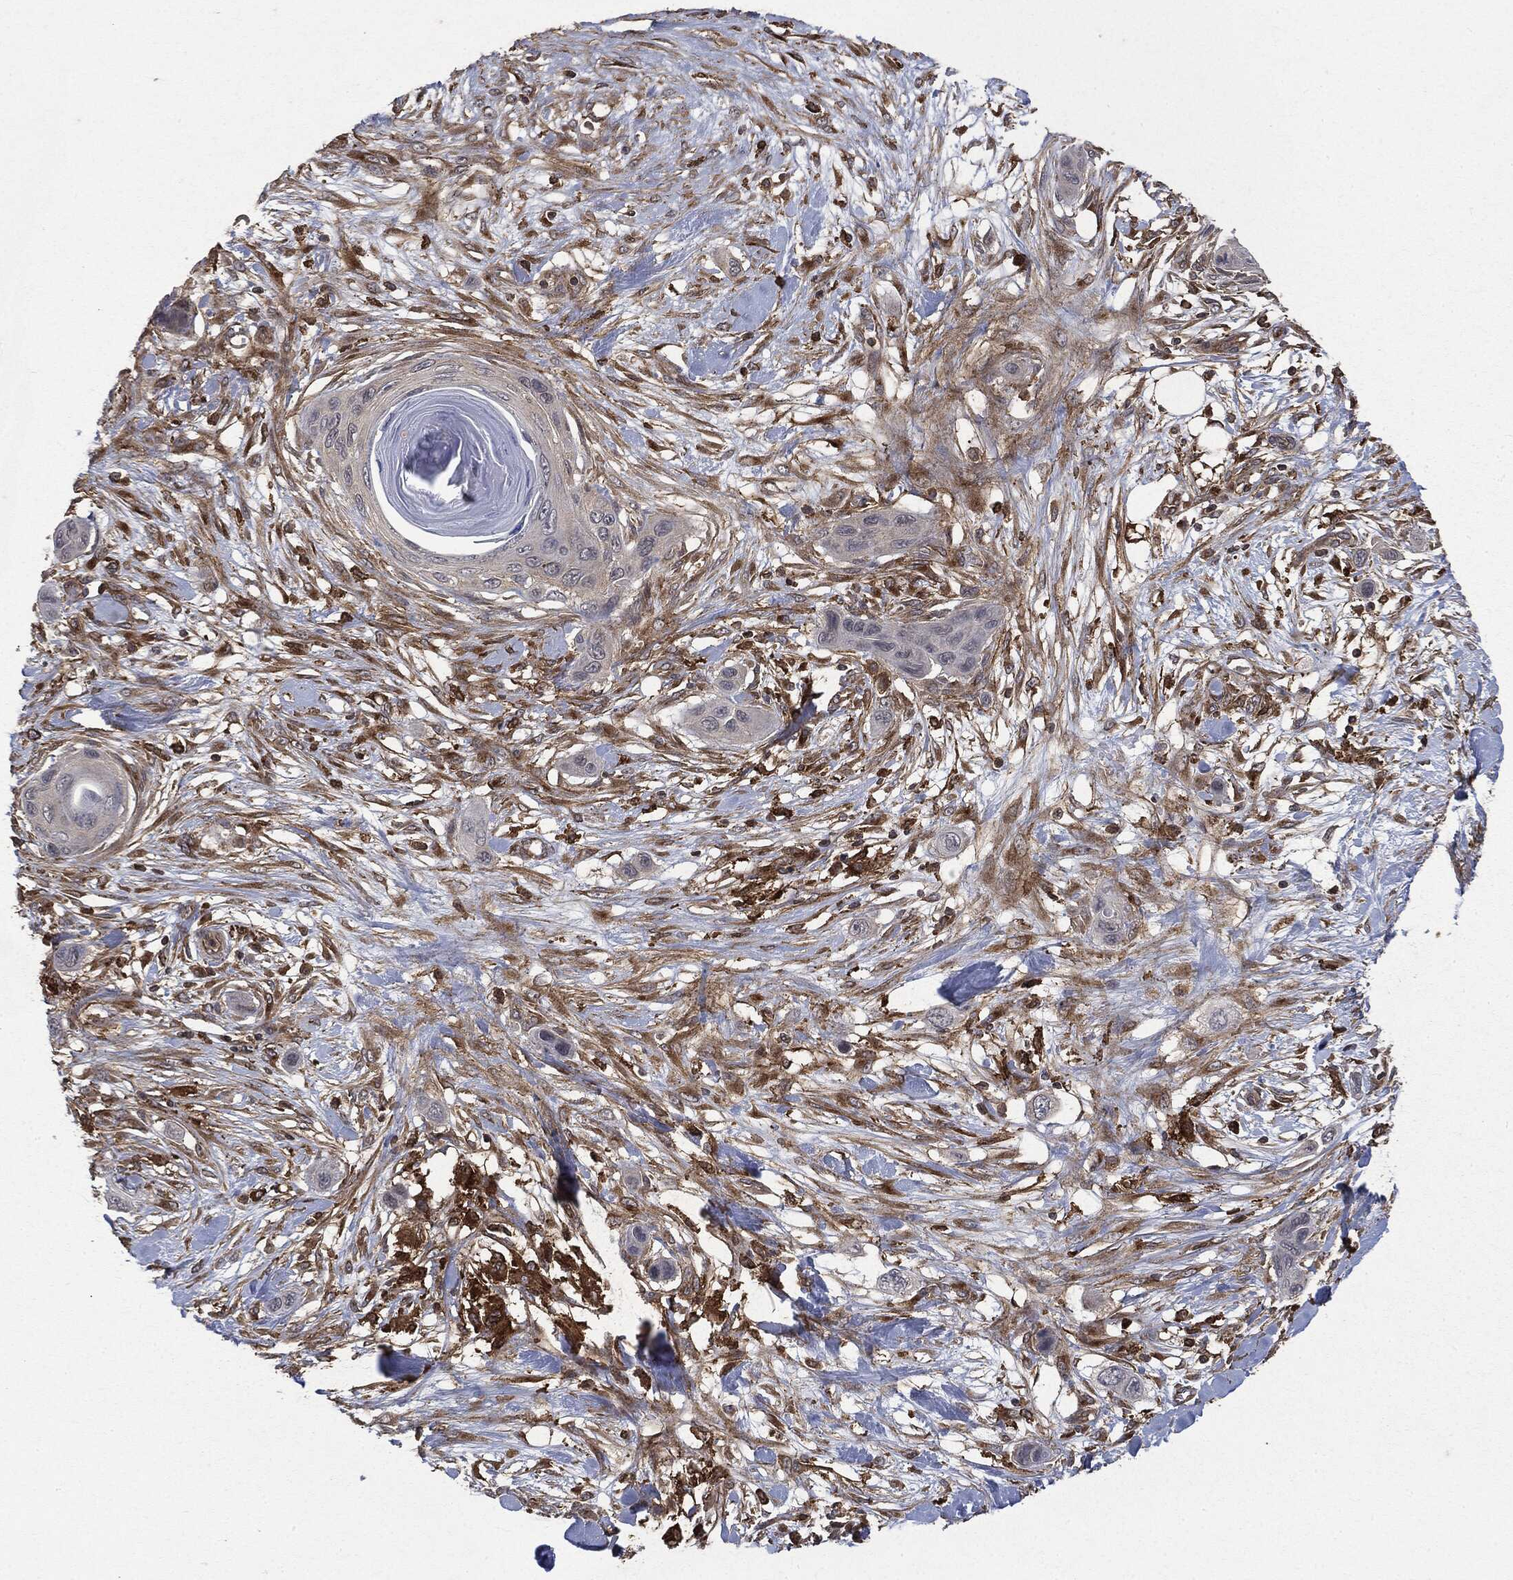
{"staining": {"intensity": "weak", "quantity": "<25%", "location": "cytoplasmic/membranous"}, "tissue": "skin cancer", "cell_type": "Tumor cells", "image_type": "cancer", "snomed": [{"axis": "morphology", "description": "Squamous cell carcinoma, NOS"}, {"axis": "topography", "description": "Skin"}], "caption": "IHC of skin squamous cell carcinoma displays no expression in tumor cells.", "gene": "SNX5", "patient": {"sex": "male", "age": 79}}